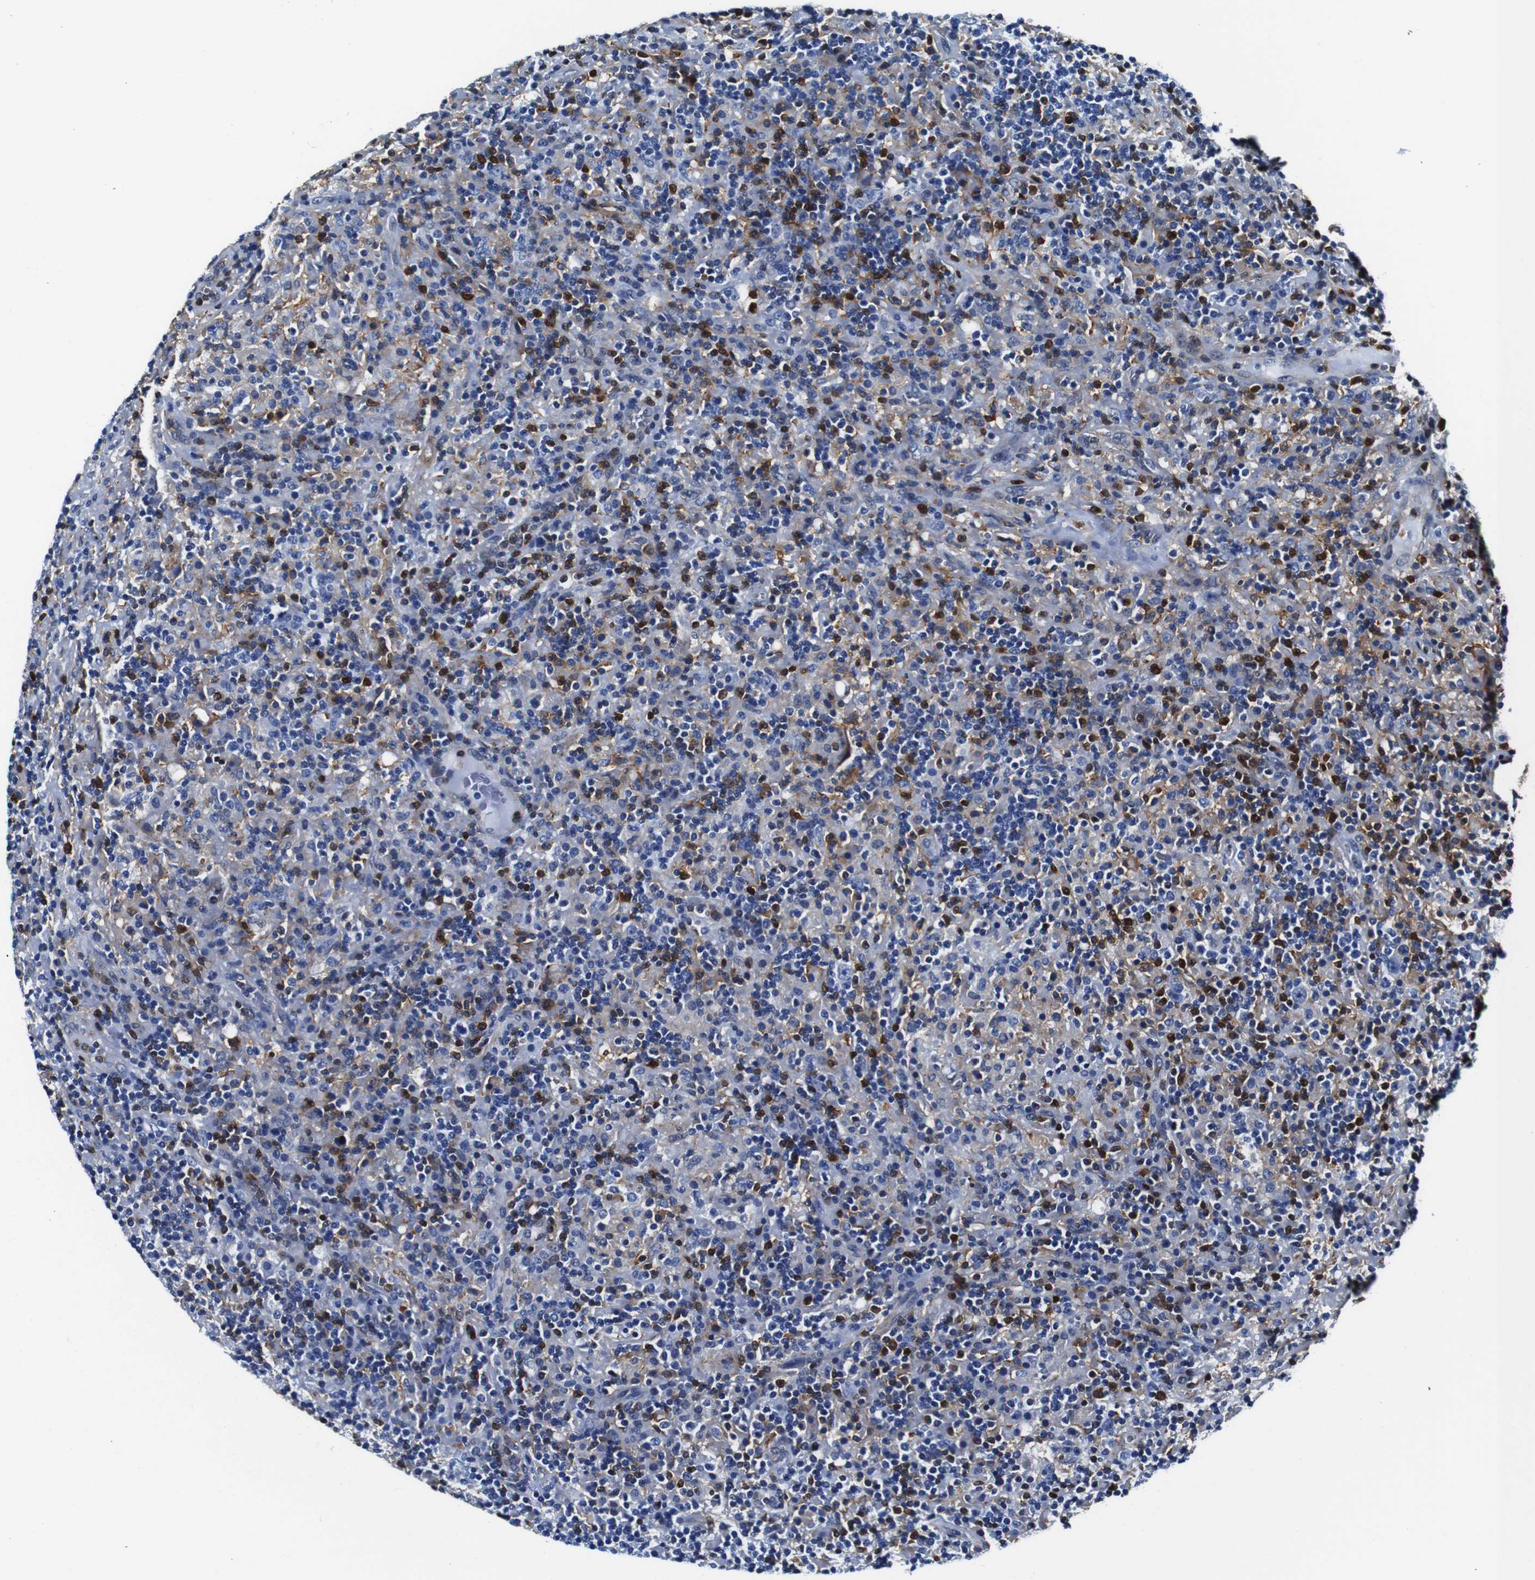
{"staining": {"intensity": "weak", "quantity": "<25%", "location": "cytoplasmic/membranous"}, "tissue": "lymphoma", "cell_type": "Tumor cells", "image_type": "cancer", "snomed": [{"axis": "morphology", "description": "Hodgkin's disease, NOS"}, {"axis": "topography", "description": "Lymph node"}], "caption": "An immunohistochemistry image of Hodgkin's disease is shown. There is no staining in tumor cells of Hodgkin's disease.", "gene": "ANXA1", "patient": {"sex": "male", "age": 70}}